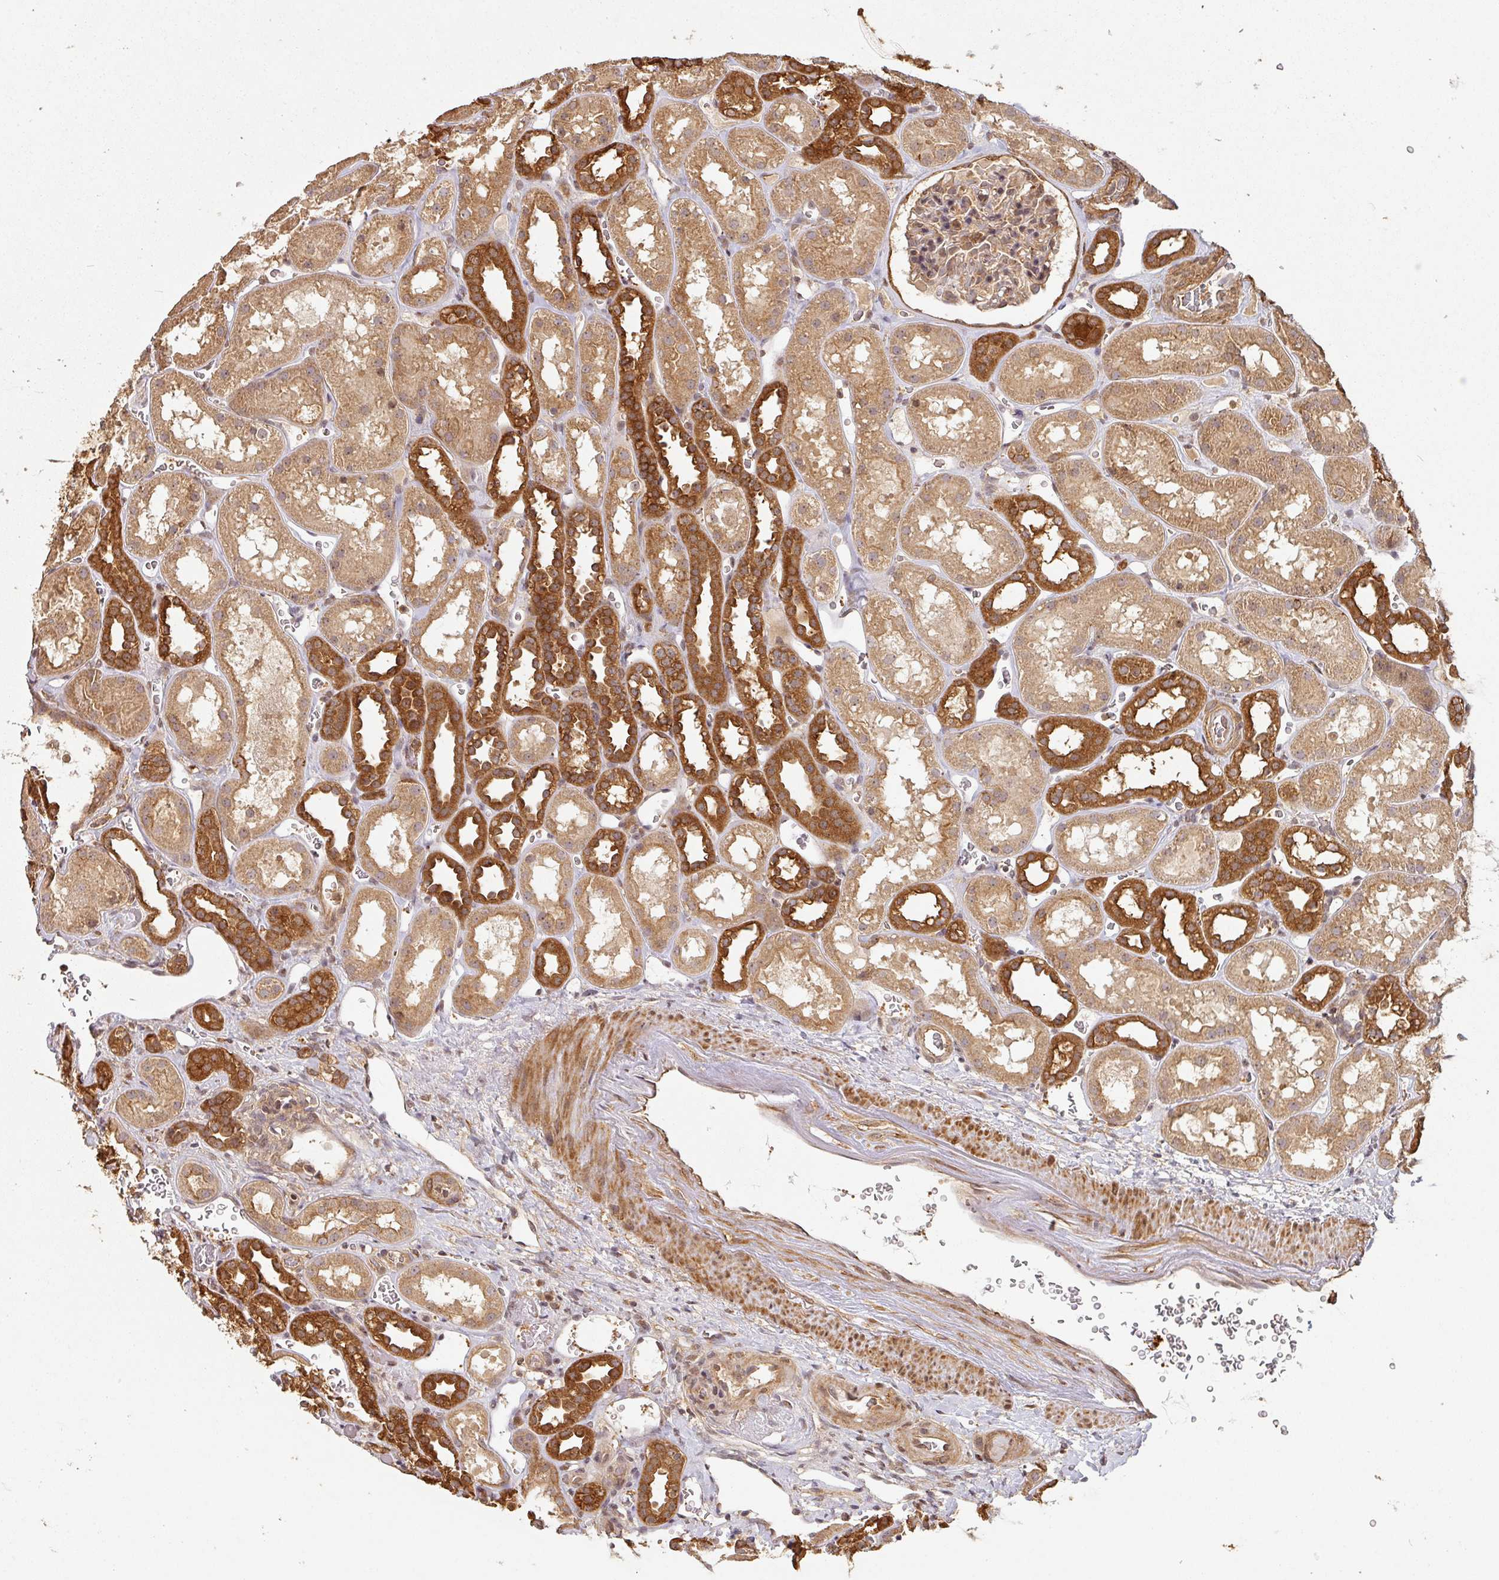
{"staining": {"intensity": "moderate", "quantity": "25%-75%", "location": "cytoplasmic/membranous,nuclear"}, "tissue": "kidney", "cell_type": "Cells in glomeruli", "image_type": "normal", "snomed": [{"axis": "morphology", "description": "Normal tissue, NOS"}, {"axis": "topography", "description": "Kidney"}], "caption": "The immunohistochemical stain highlights moderate cytoplasmic/membranous,nuclear staining in cells in glomeruli of normal kidney. (DAB (3,3'-diaminobenzidine) = brown stain, brightfield microscopy at high magnification).", "gene": "ZNF322", "patient": {"sex": "female", "age": 41}}